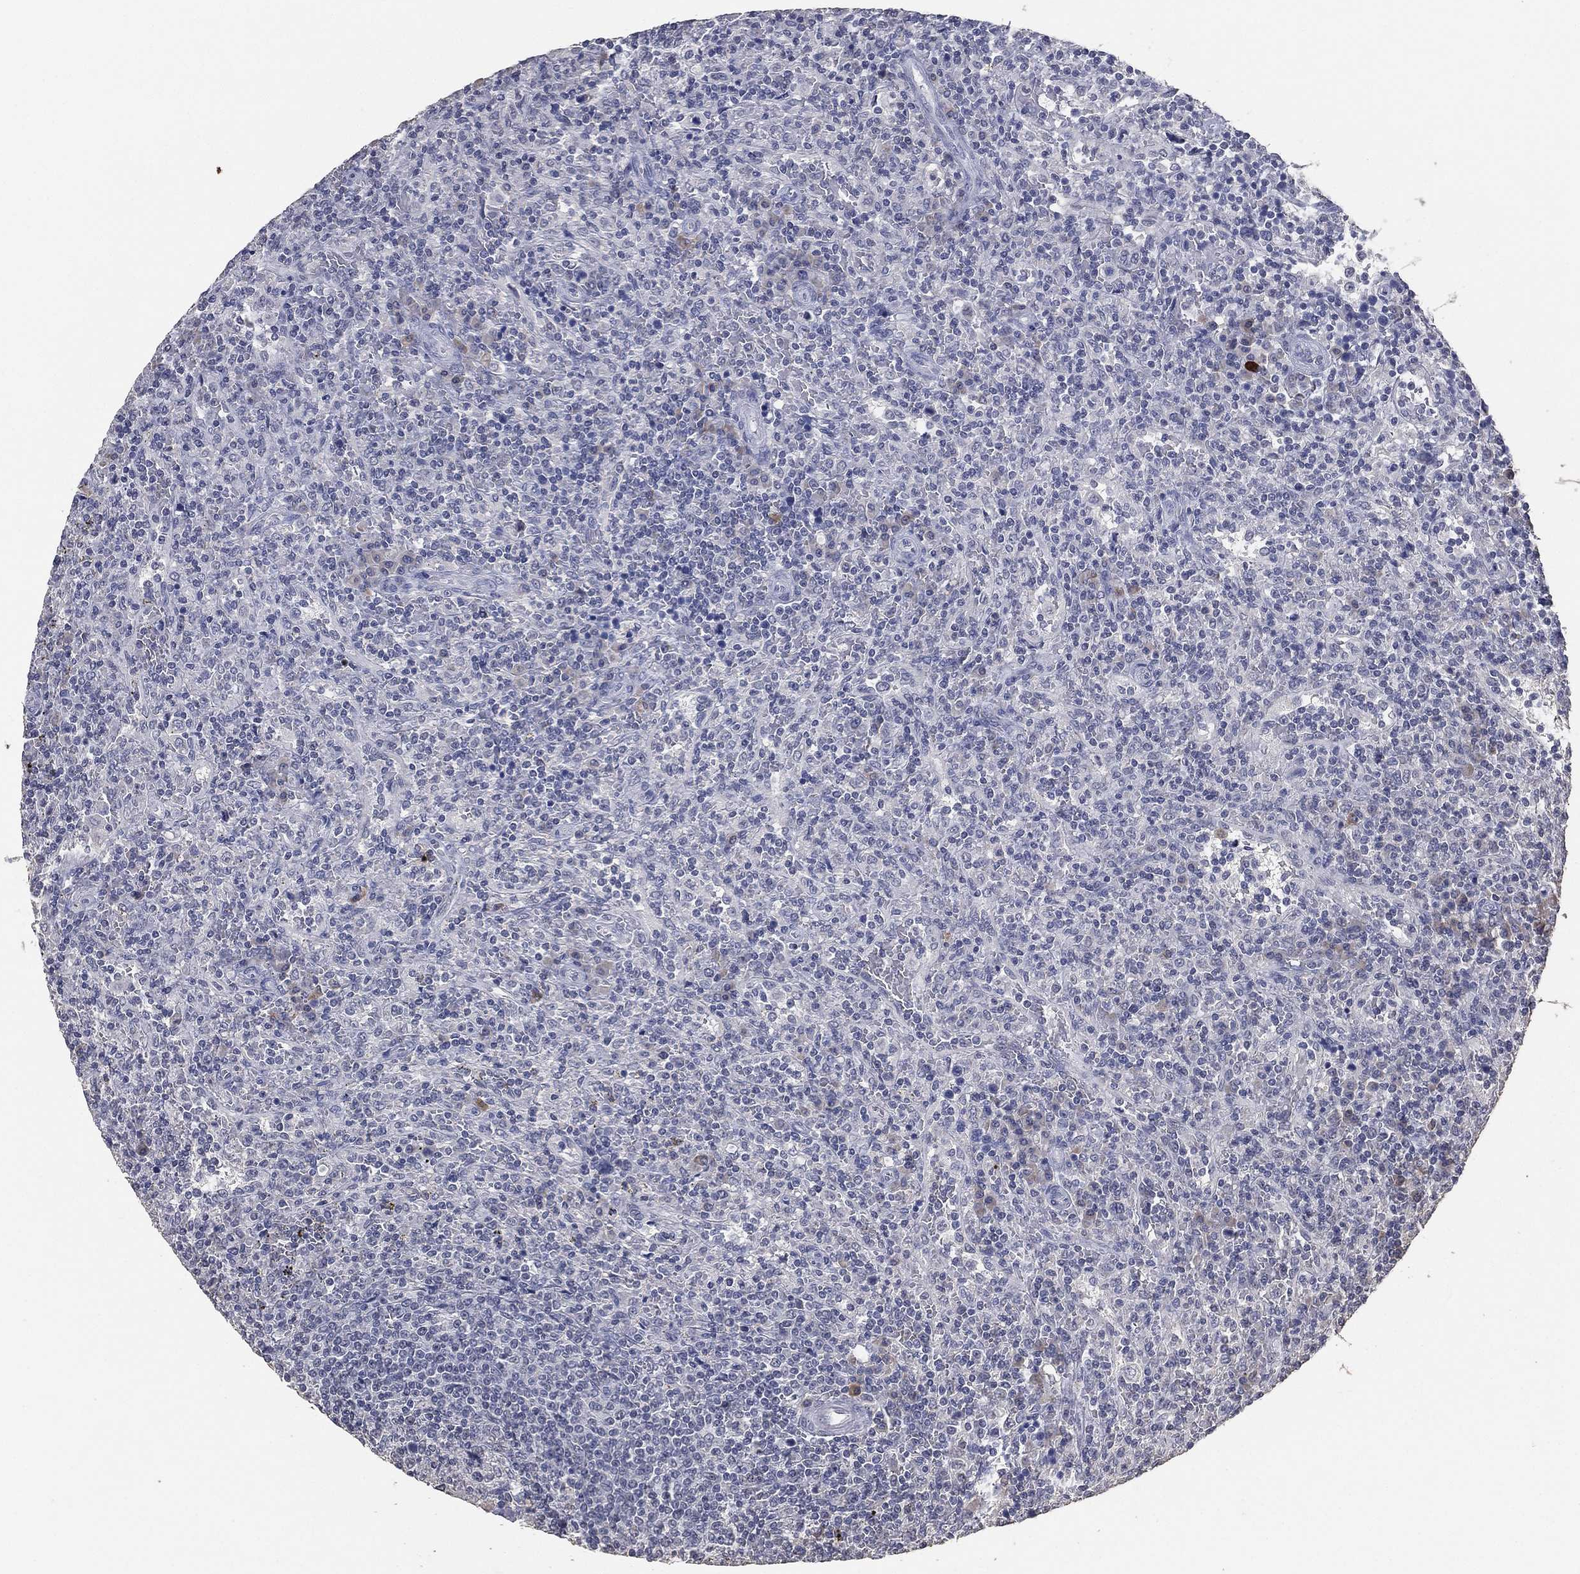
{"staining": {"intensity": "negative", "quantity": "none", "location": "none"}, "tissue": "lymphoma", "cell_type": "Tumor cells", "image_type": "cancer", "snomed": [{"axis": "morphology", "description": "Malignant lymphoma, non-Hodgkin's type, Low grade"}, {"axis": "topography", "description": "Spleen"}], "caption": "High power microscopy micrograph of an immunohistochemistry (IHC) photomicrograph of low-grade malignant lymphoma, non-Hodgkin's type, revealing no significant expression in tumor cells. Brightfield microscopy of IHC stained with DAB (brown) and hematoxylin (blue), captured at high magnification.", "gene": "DSG1", "patient": {"sex": "male", "age": 62}}